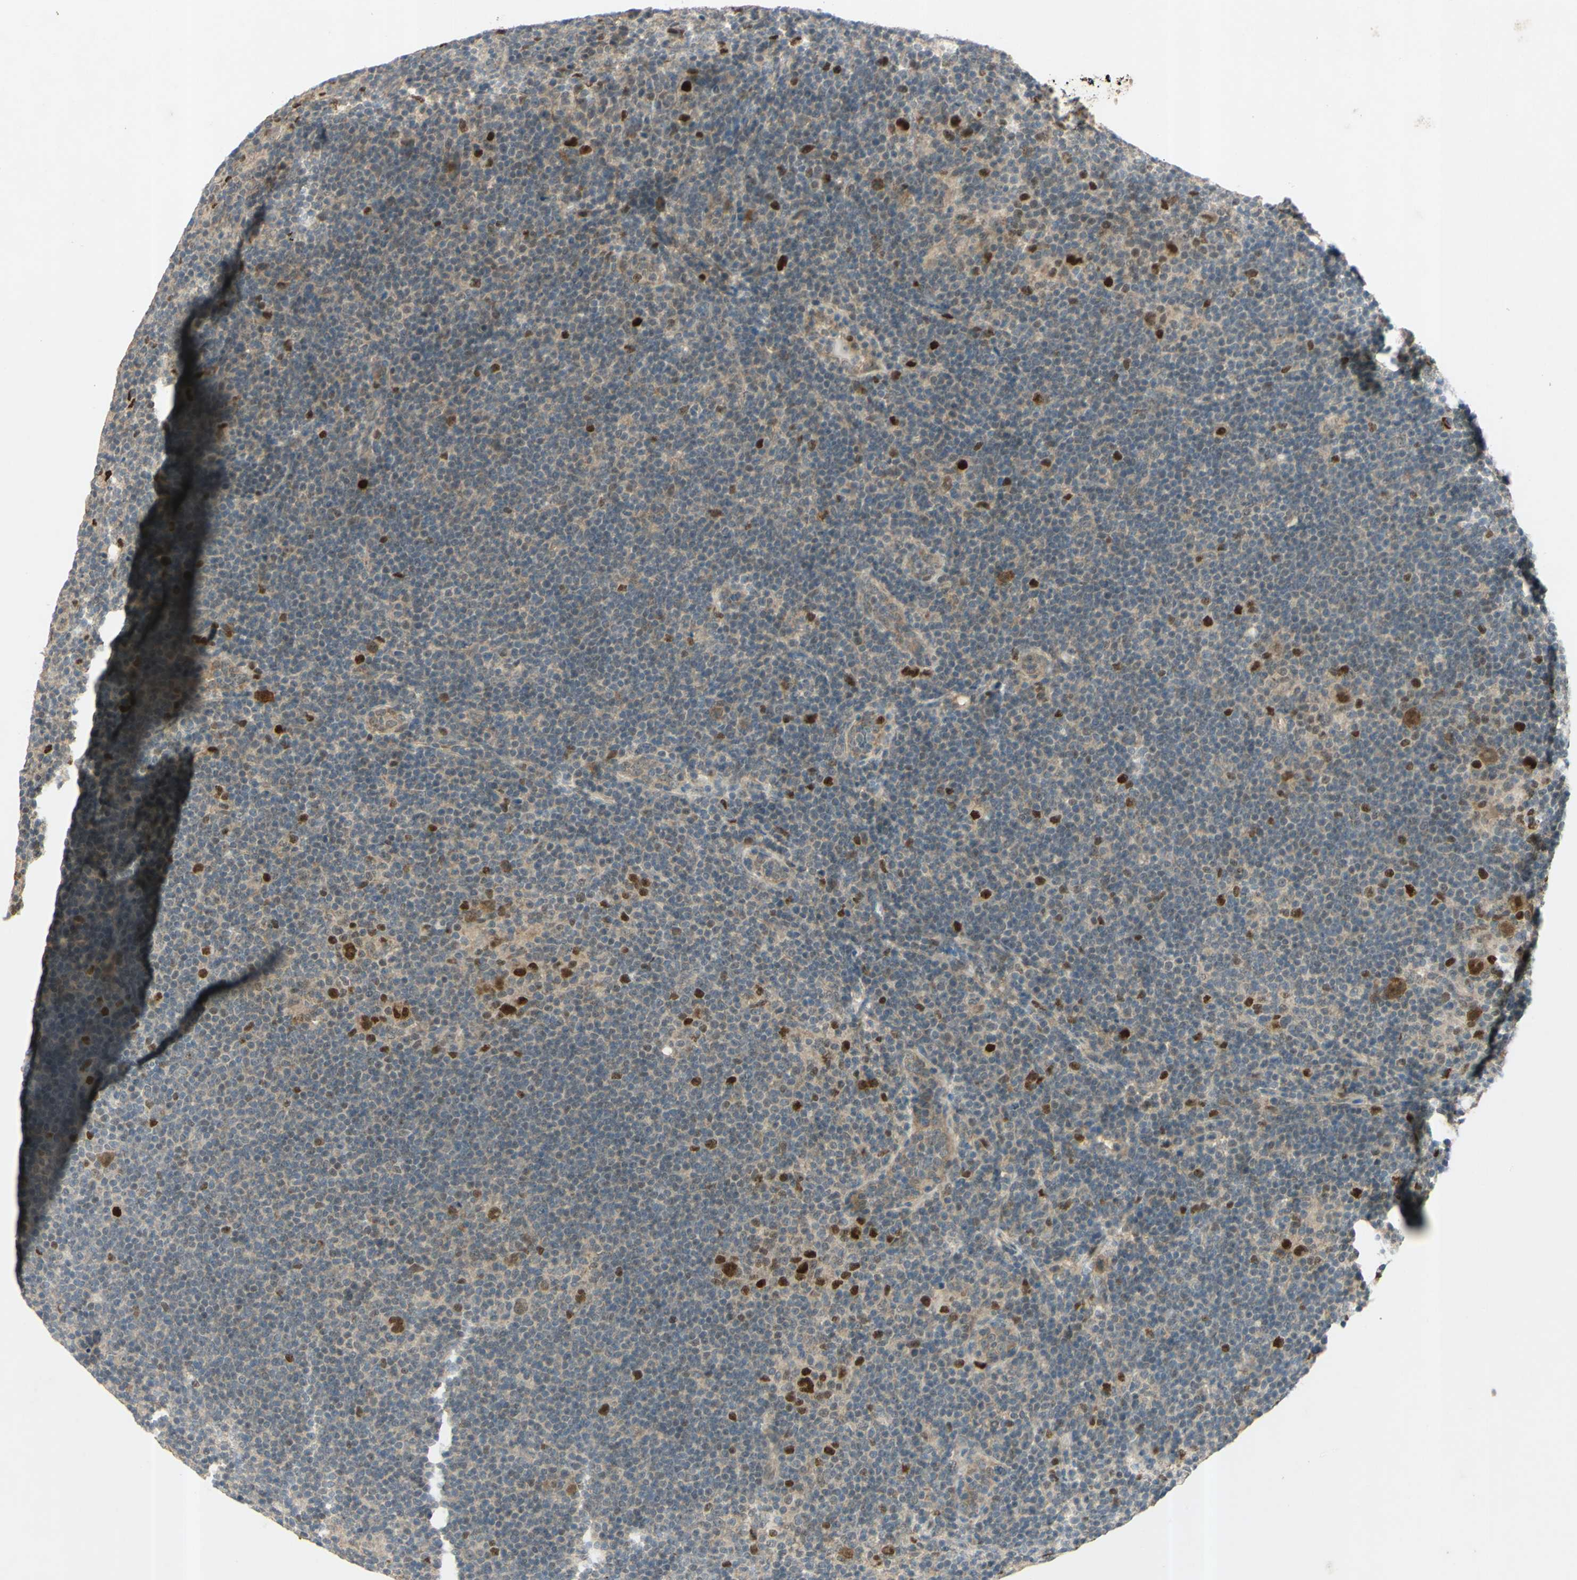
{"staining": {"intensity": "strong", "quantity": ">75%", "location": "nuclear"}, "tissue": "lymphoma", "cell_type": "Tumor cells", "image_type": "cancer", "snomed": [{"axis": "morphology", "description": "Hodgkin's disease, NOS"}, {"axis": "topography", "description": "Lymph node"}], "caption": "Lymphoma tissue demonstrates strong nuclear staining in about >75% of tumor cells, visualized by immunohistochemistry. The protein is stained brown, and the nuclei are stained in blue (DAB (3,3'-diaminobenzidine) IHC with brightfield microscopy, high magnification).", "gene": "RAD18", "patient": {"sex": "female", "age": 57}}